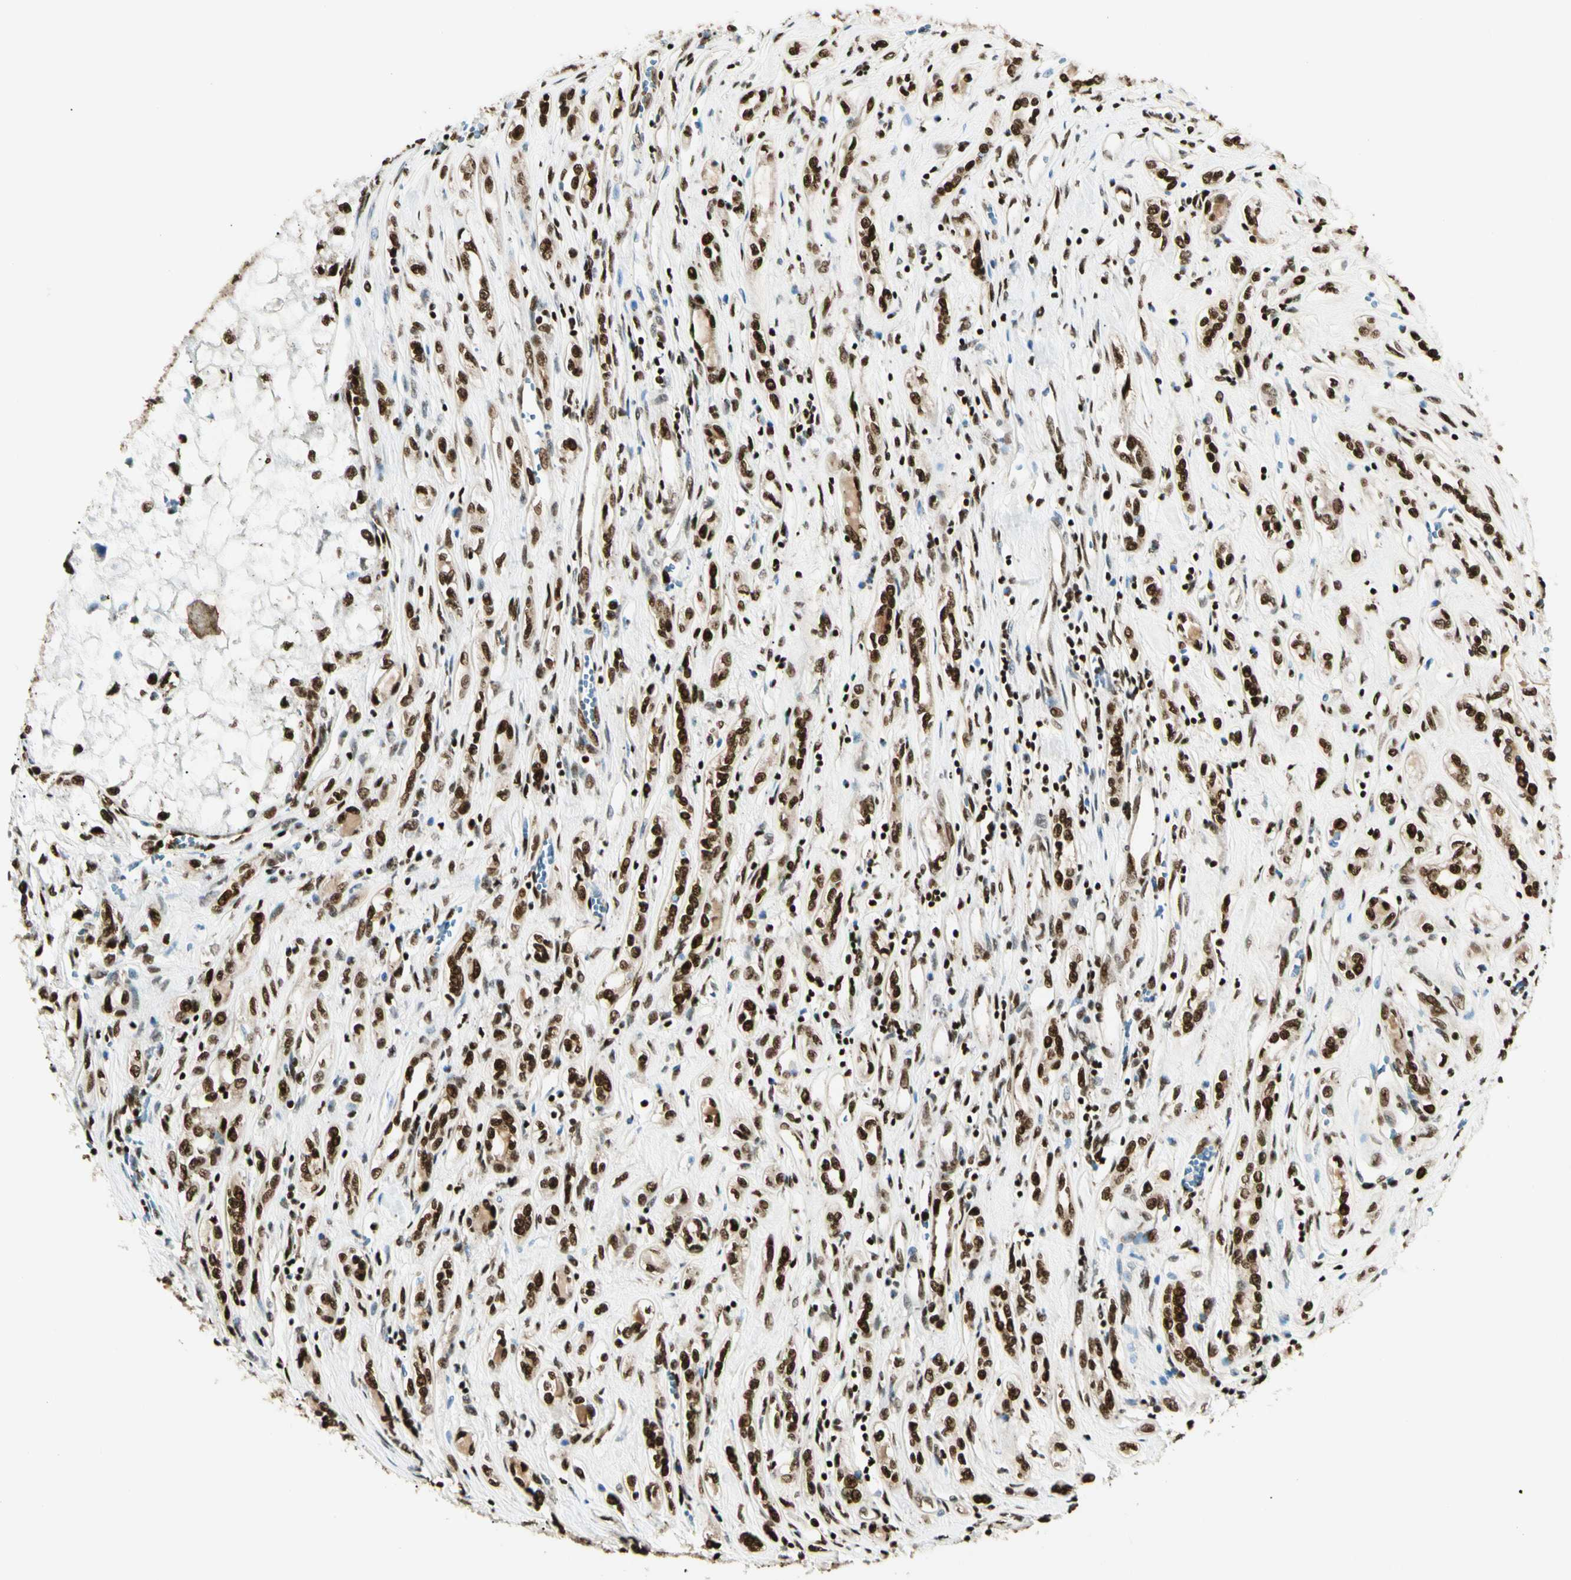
{"staining": {"intensity": "strong", "quantity": ">75%", "location": "nuclear"}, "tissue": "renal cancer", "cell_type": "Tumor cells", "image_type": "cancer", "snomed": [{"axis": "morphology", "description": "Adenocarcinoma, NOS"}, {"axis": "topography", "description": "Kidney"}], "caption": "DAB (3,3'-diaminobenzidine) immunohistochemical staining of renal cancer exhibits strong nuclear protein staining in approximately >75% of tumor cells.", "gene": "FUS", "patient": {"sex": "female", "age": 70}}